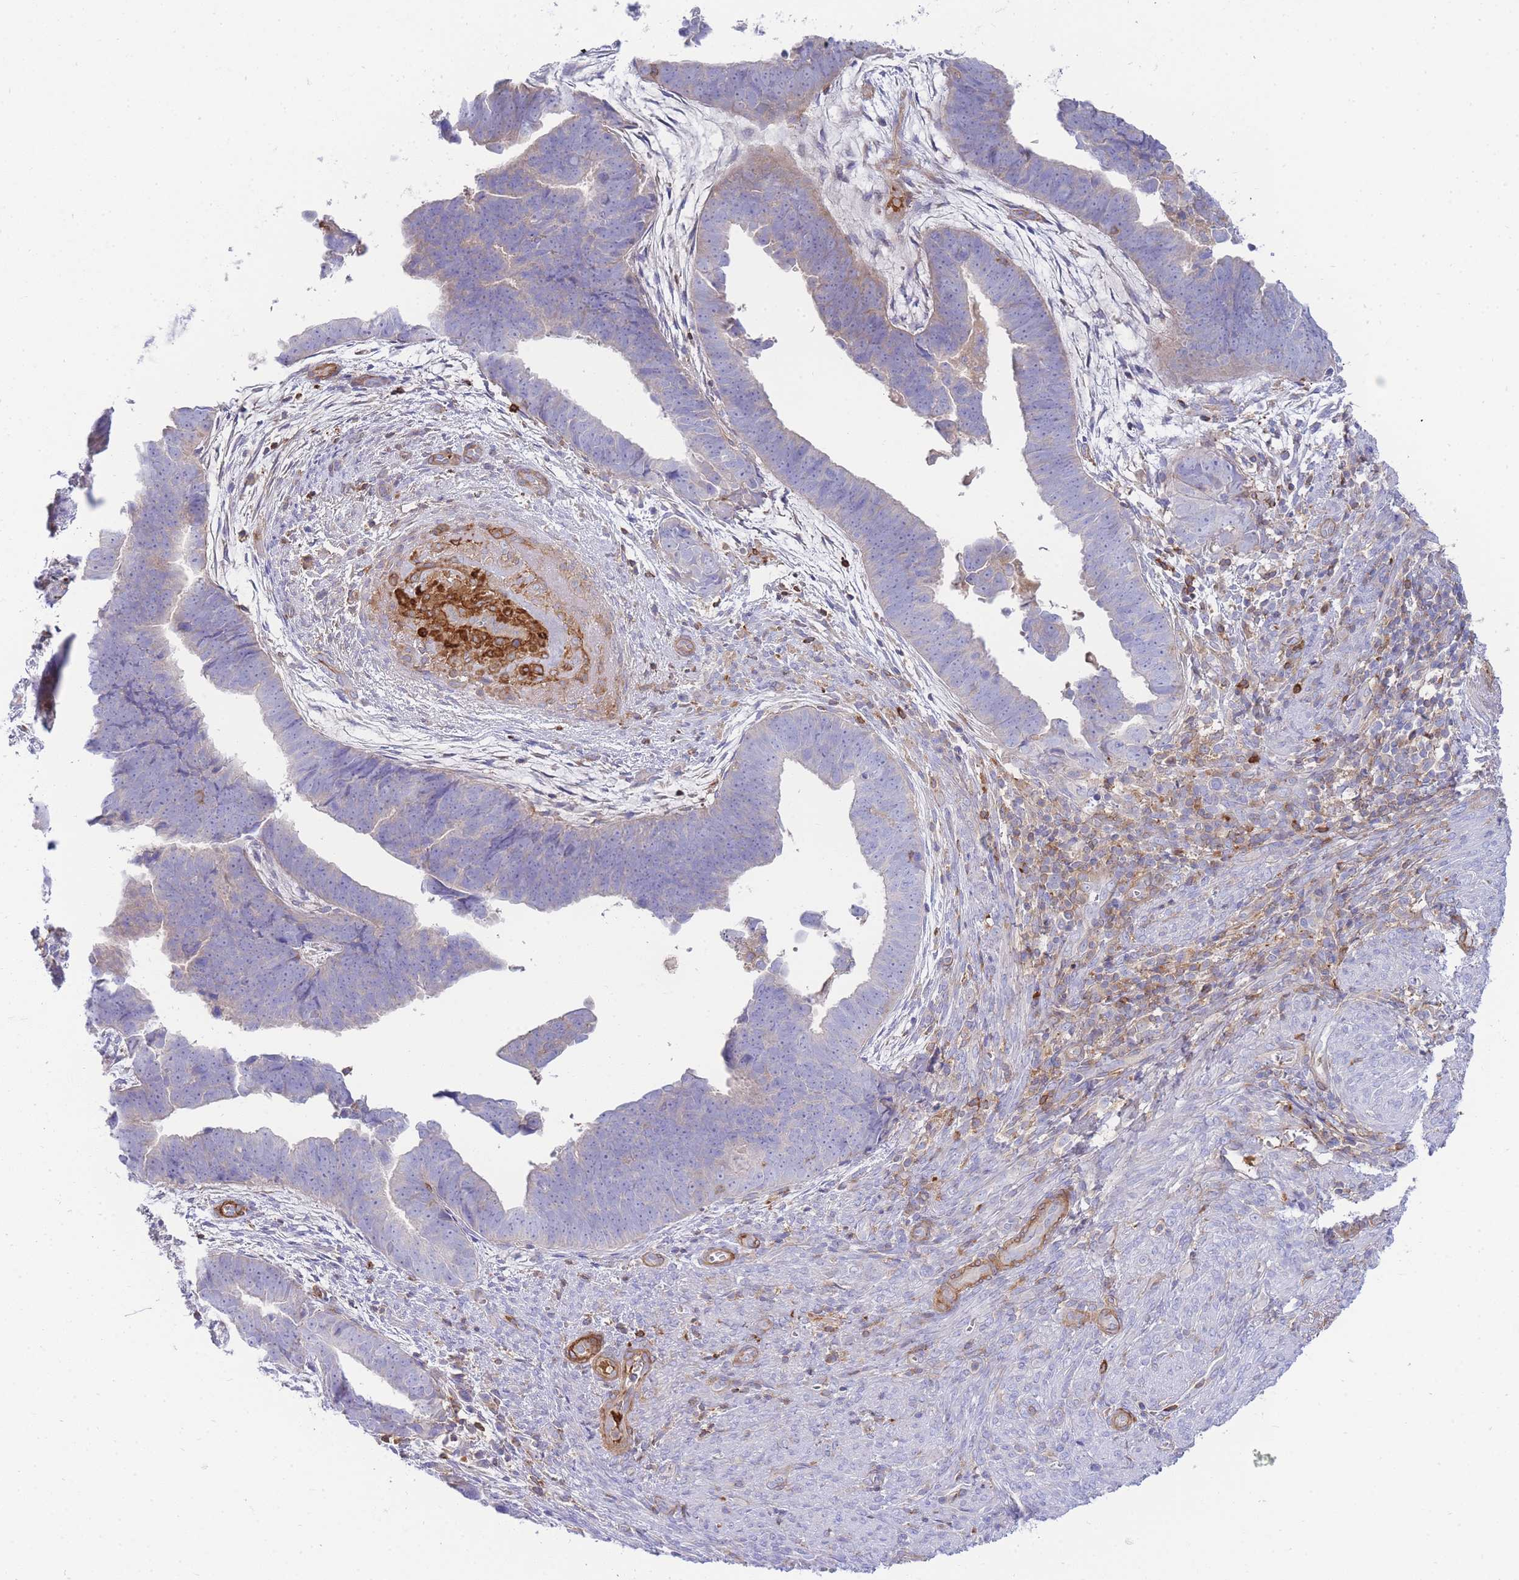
{"staining": {"intensity": "weak", "quantity": "<25%", "location": "cytoplasmic/membranous"}, "tissue": "endometrial cancer", "cell_type": "Tumor cells", "image_type": "cancer", "snomed": [{"axis": "morphology", "description": "Adenocarcinoma, NOS"}, {"axis": "topography", "description": "Endometrium"}], "caption": "This is a image of immunohistochemistry staining of endometrial adenocarcinoma, which shows no positivity in tumor cells.", "gene": "FBN3", "patient": {"sex": "female", "age": 75}}